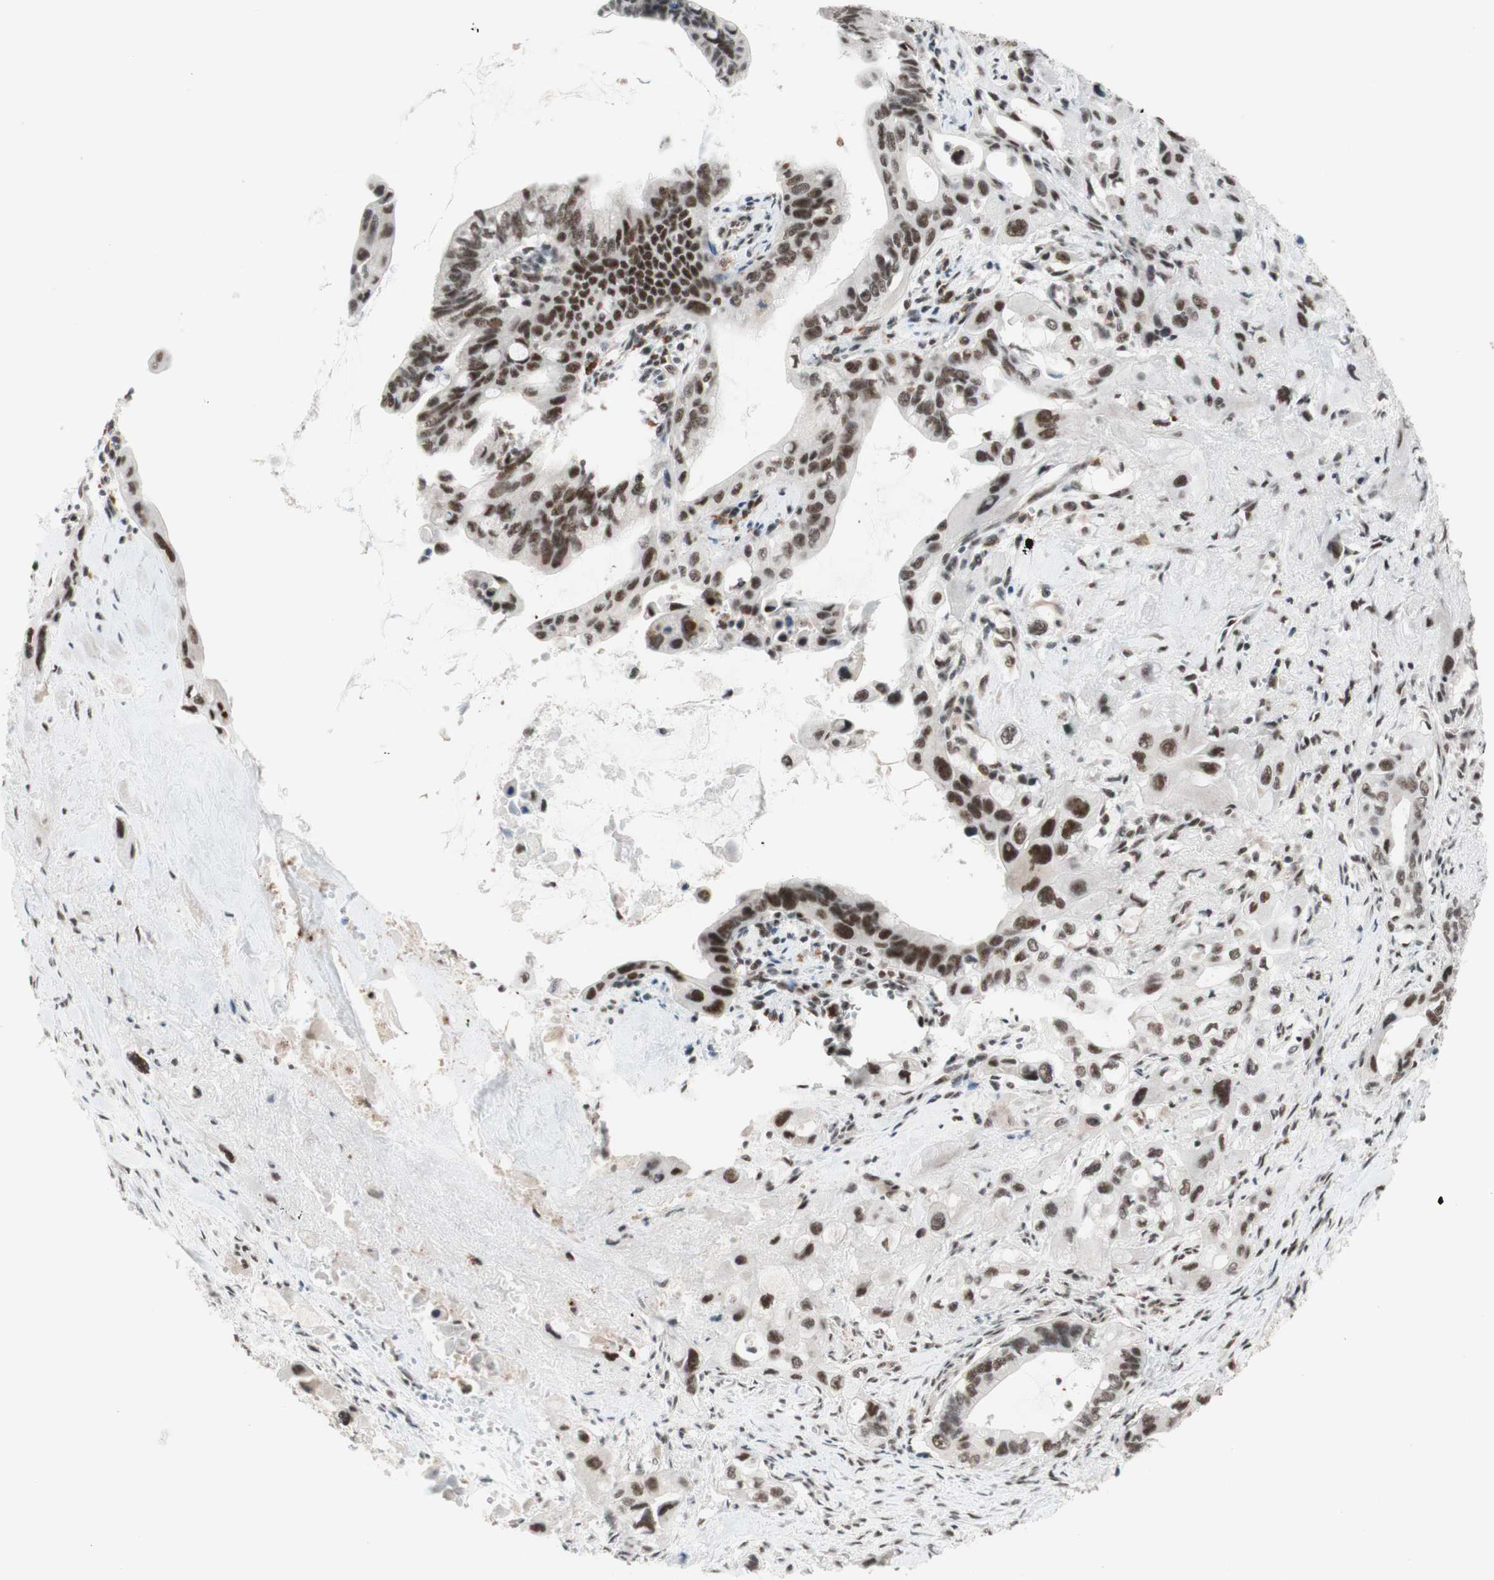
{"staining": {"intensity": "strong", "quantity": ">75%", "location": "nuclear"}, "tissue": "pancreatic cancer", "cell_type": "Tumor cells", "image_type": "cancer", "snomed": [{"axis": "morphology", "description": "Adenocarcinoma, NOS"}, {"axis": "topography", "description": "Pancreas"}], "caption": "The image reveals staining of pancreatic adenocarcinoma, revealing strong nuclear protein positivity (brown color) within tumor cells.", "gene": "PRPF19", "patient": {"sex": "male", "age": 73}}